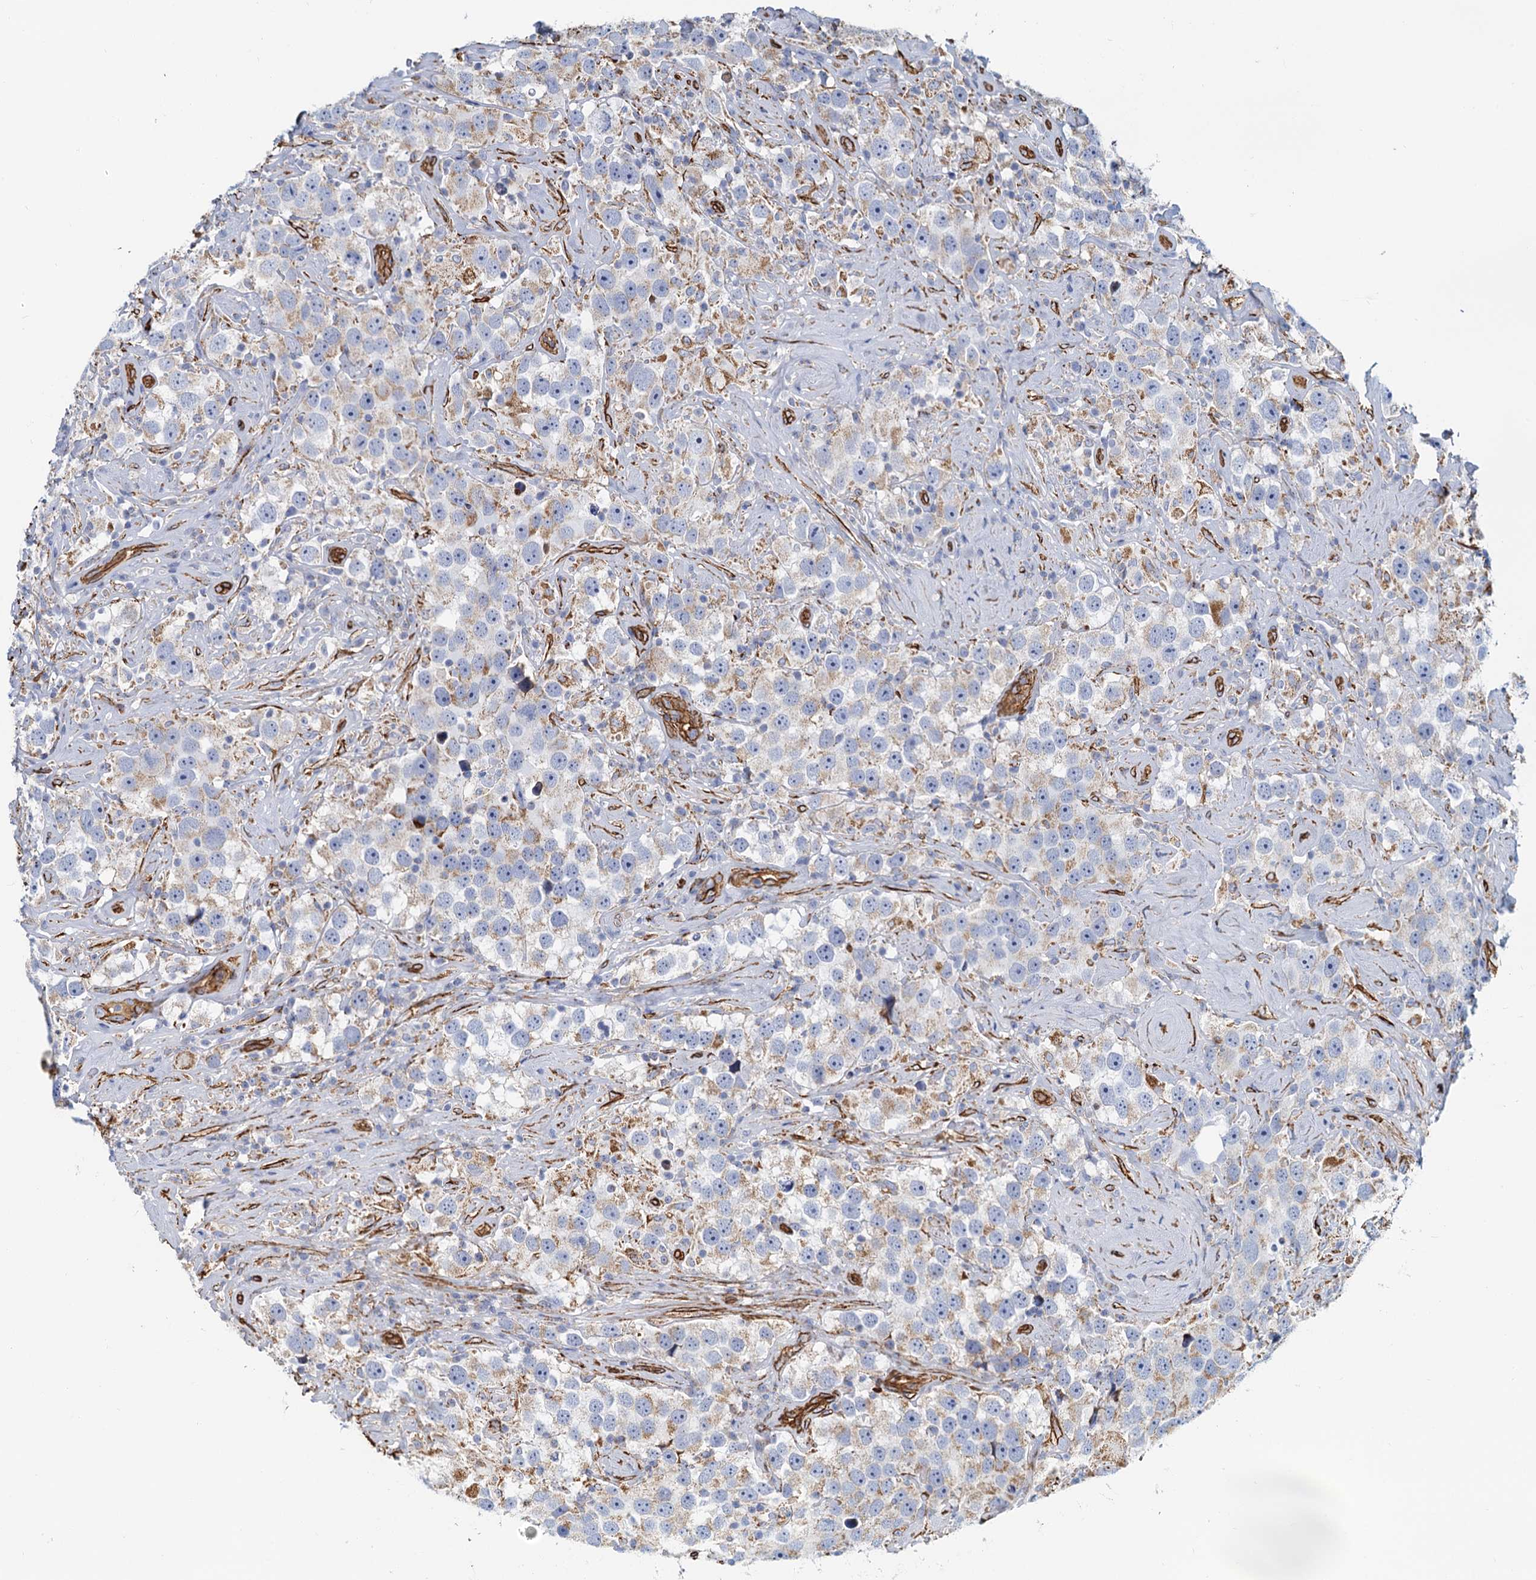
{"staining": {"intensity": "negative", "quantity": "none", "location": "none"}, "tissue": "testis cancer", "cell_type": "Tumor cells", "image_type": "cancer", "snomed": [{"axis": "morphology", "description": "Seminoma, NOS"}, {"axis": "topography", "description": "Testis"}], "caption": "Histopathology image shows no significant protein positivity in tumor cells of testis cancer (seminoma). (Immunohistochemistry, brightfield microscopy, high magnification).", "gene": "DGKG", "patient": {"sex": "male", "age": 49}}